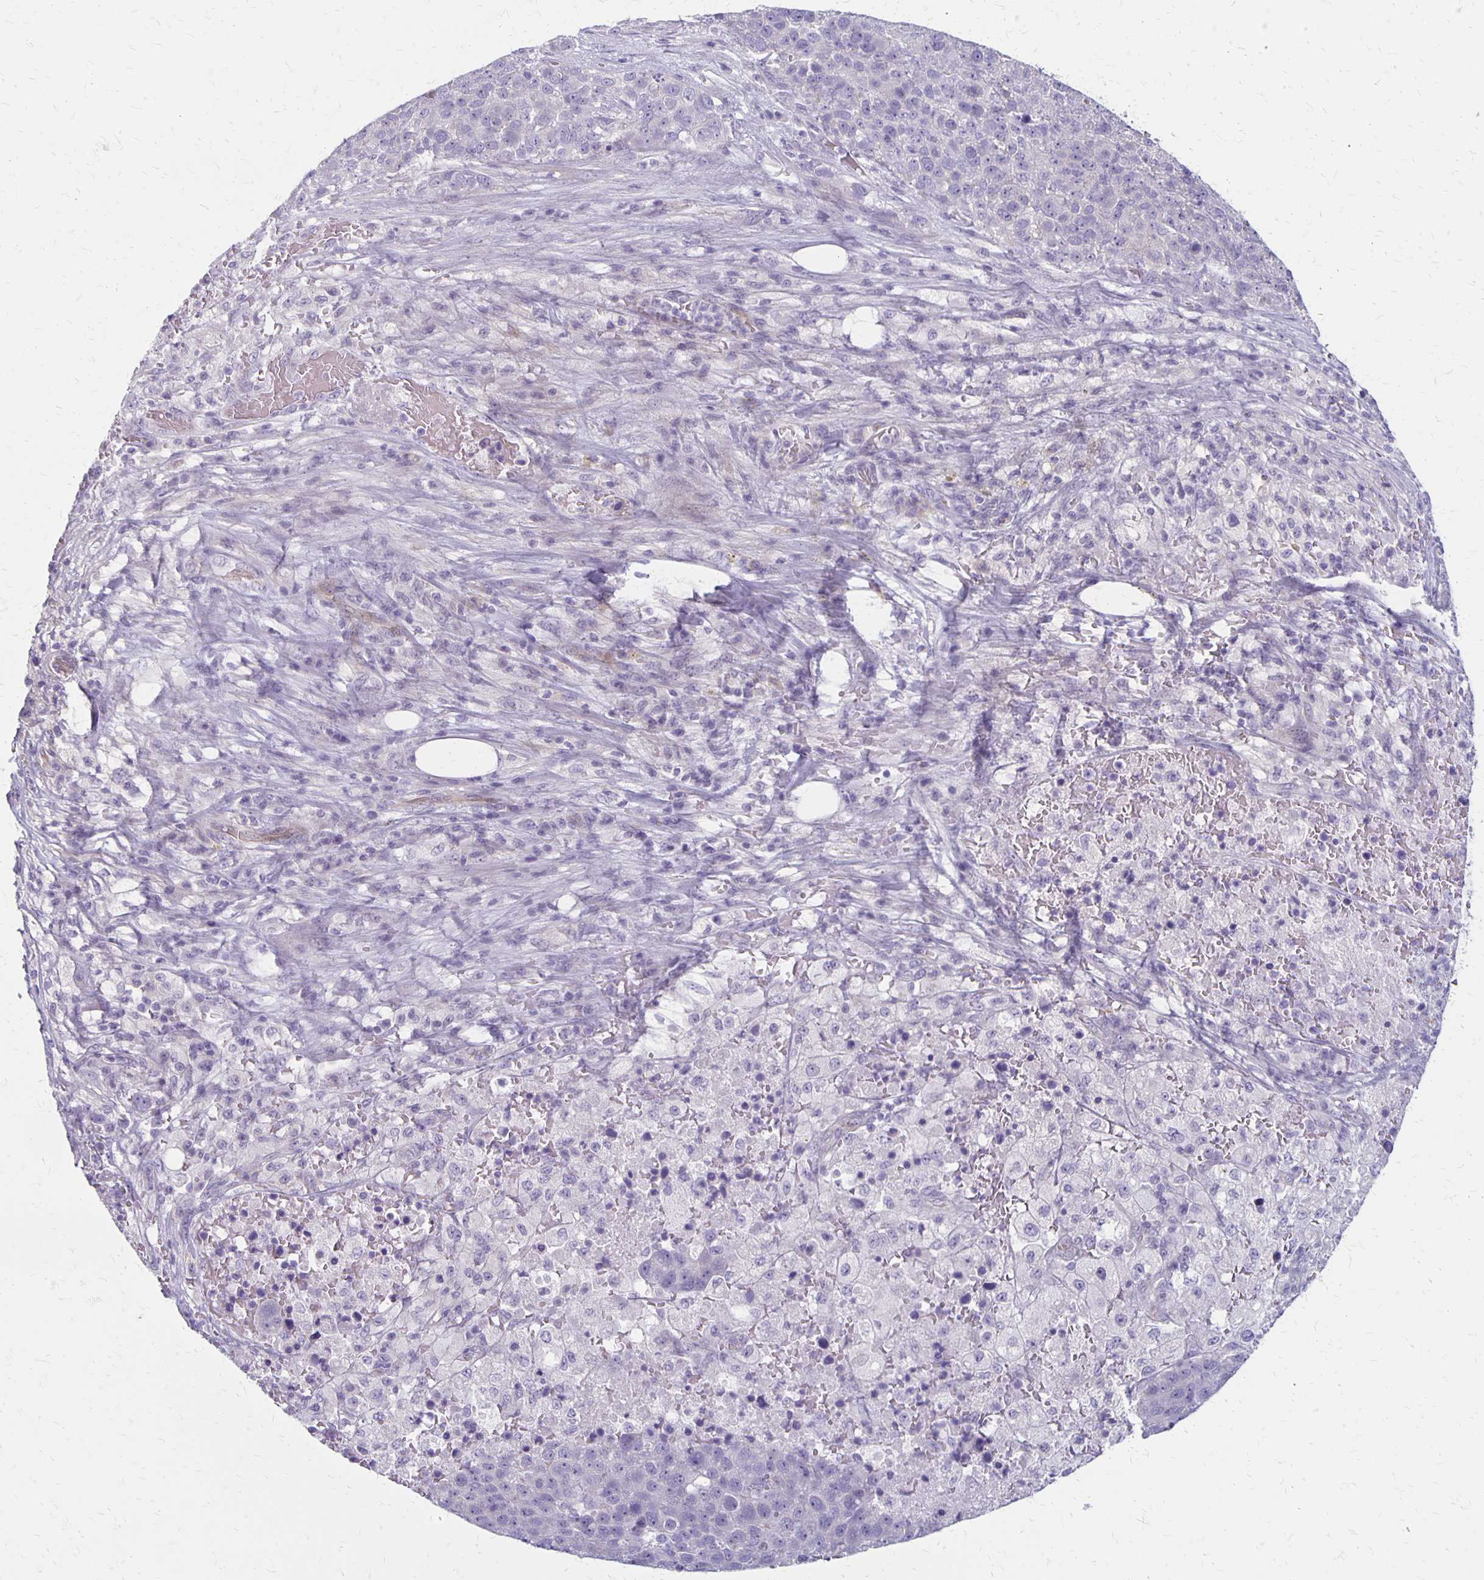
{"staining": {"intensity": "negative", "quantity": "none", "location": "none"}, "tissue": "pancreatic cancer", "cell_type": "Tumor cells", "image_type": "cancer", "snomed": [{"axis": "morphology", "description": "Adenocarcinoma, NOS"}, {"axis": "topography", "description": "Pancreas"}], "caption": "The micrograph demonstrates no staining of tumor cells in pancreatic cancer (adenocarcinoma).", "gene": "HOMER1", "patient": {"sex": "female", "age": 61}}